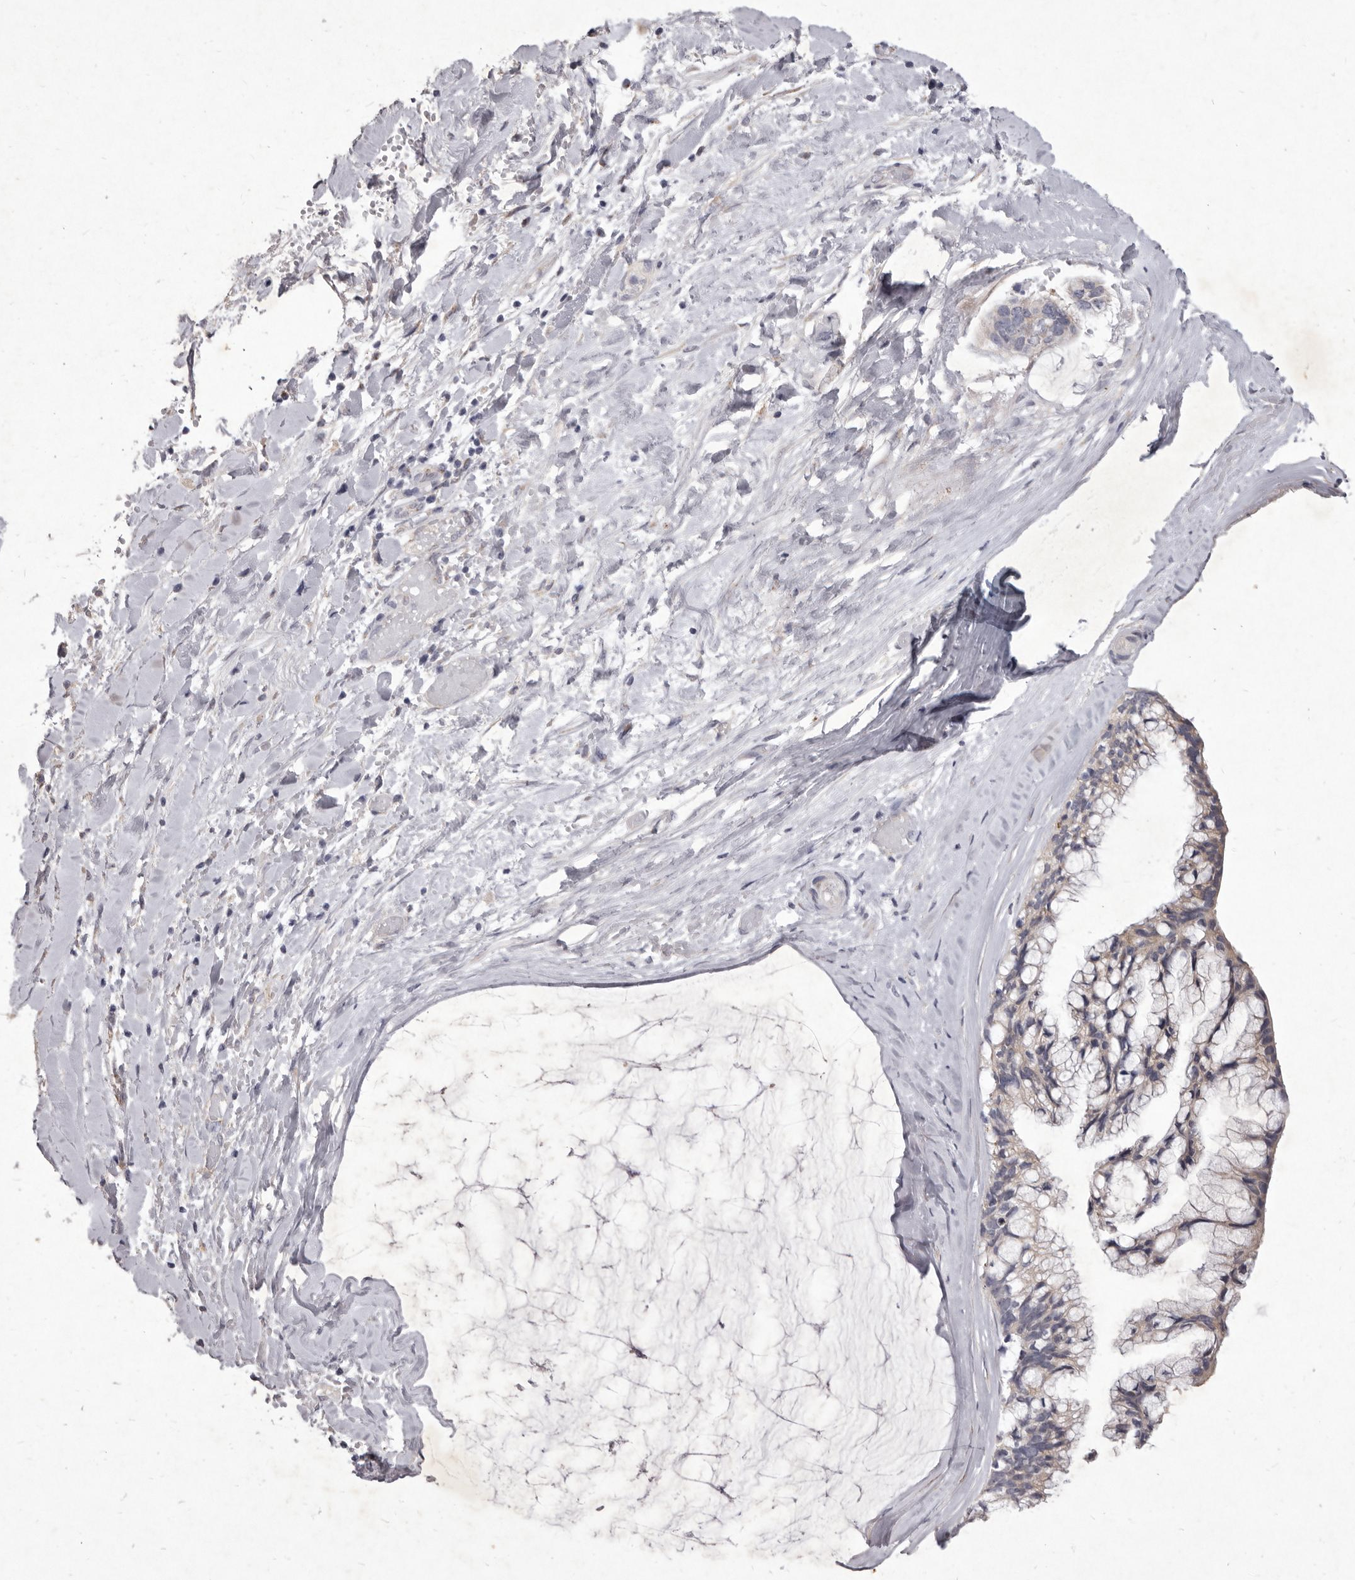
{"staining": {"intensity": "weak", "quantity": "25%-75%", "location": "cytoplasmic/membranous"}, "tissue": "ovarian cancer", "cell_type": "Tumor cells", "image_type": "cancer", "snomed": [{"axis": "morphology", "description": "Cystadenocarcinoma, mucinous, NOS"}, {"axis": "topography", "description": "Ovary"}], "caption": "IHC of human ovarian cancer (mucinous cystadenocarcinoma) displays low levels of weak cytoplasmic/membranous staining in about 25%-75% of tumor cells.", "gene": "P2RX6", "patient": {"sex": "female", "age": 39}}